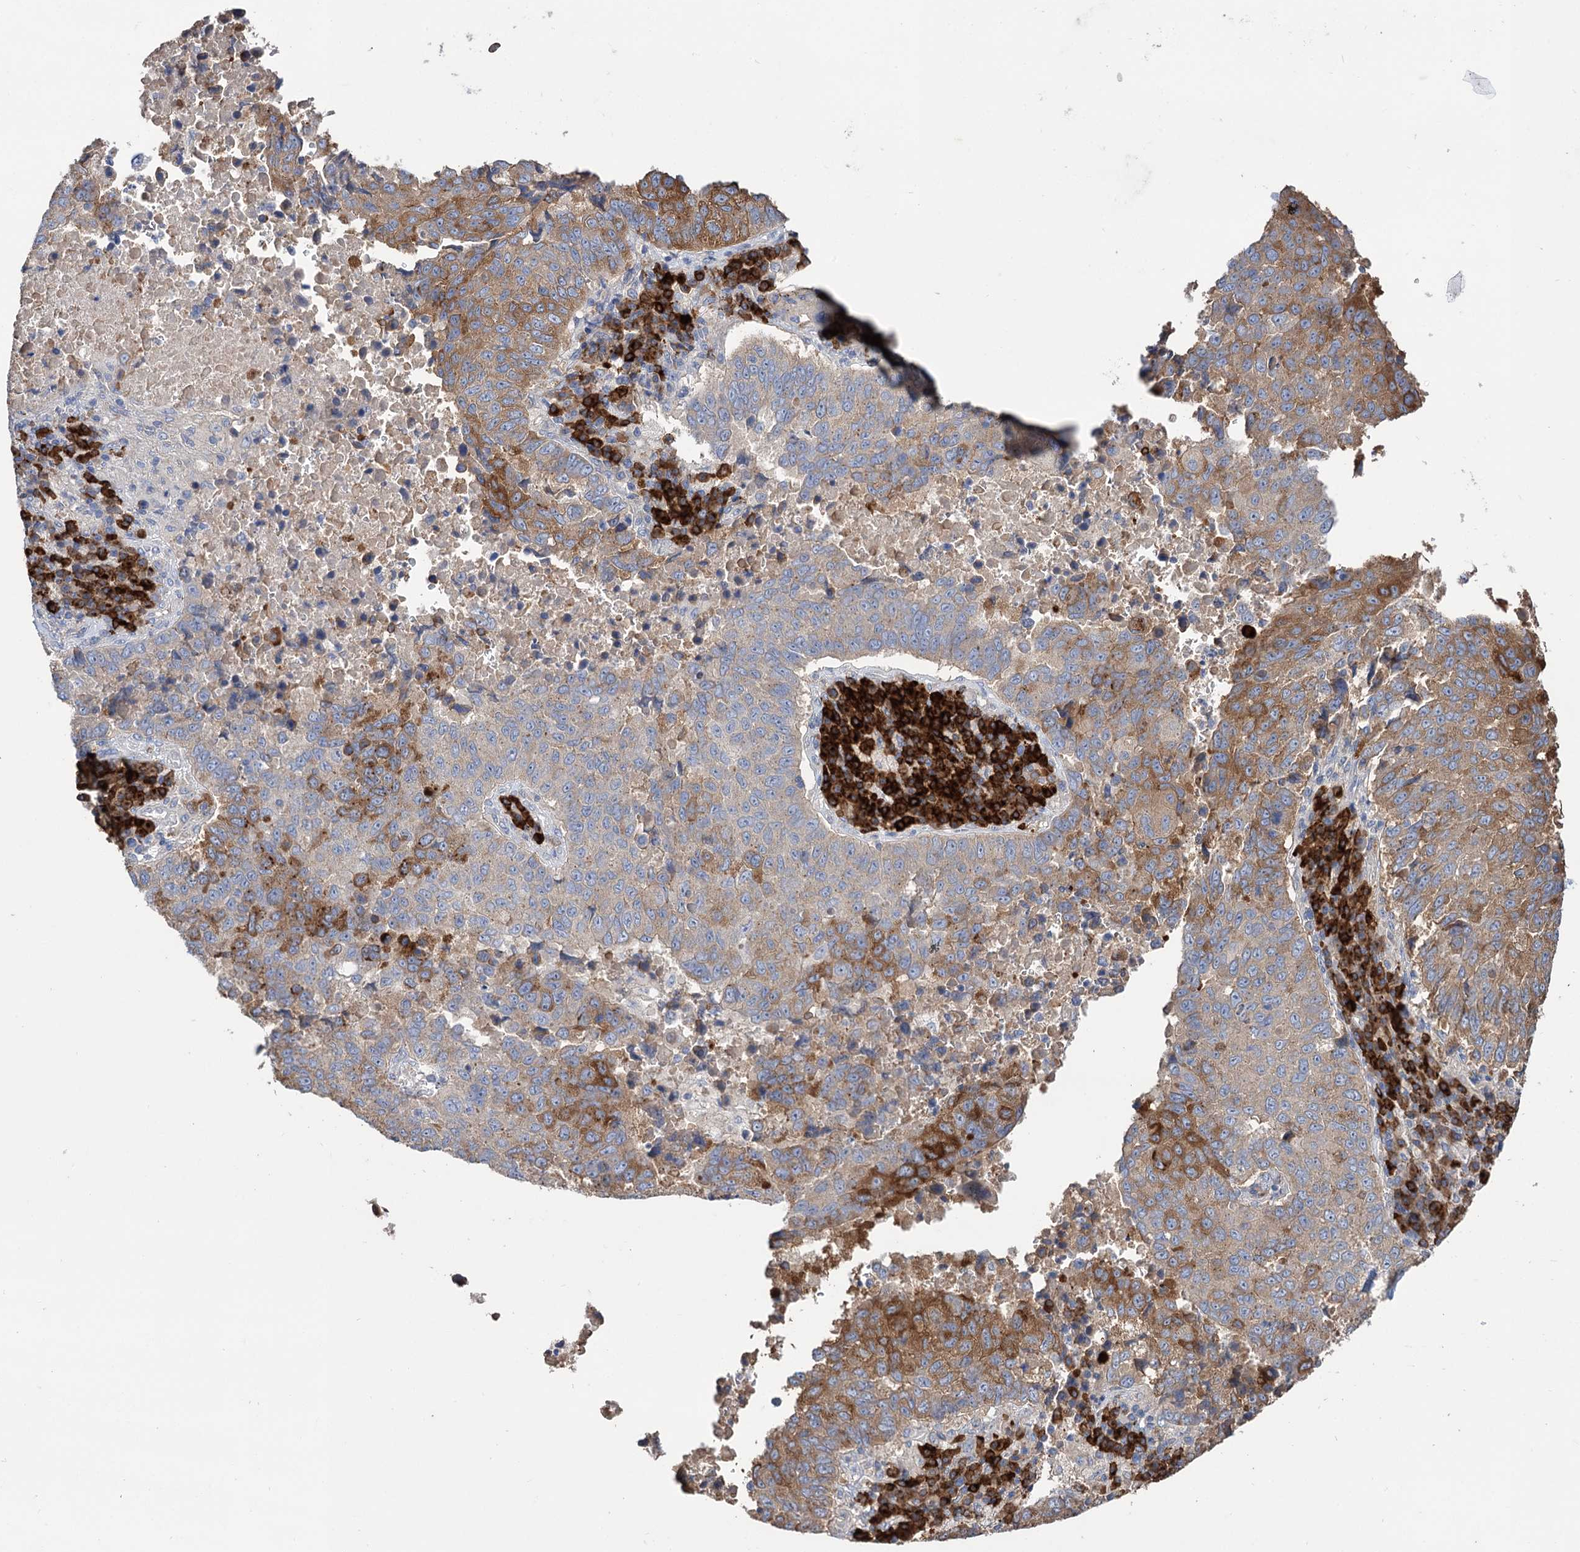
{"staining": {"intensity": "moderate", "quantity": "25%-75%", "location": "cytoplasmic/membranous"}, "tissue": "lung cancer", "cell_type": "Tumor cells", "image_type": "cancer", "snomed": [{"axis": "morphology", "description": "Squamous cell carcinoma, NOS"}, {"axis": "topography", "description": "Lung"}], "caption": "This is an image of IHC staining of squamous cell carcinoma (lung), which shows moderate positivity in the cytoplasmic/membranous of tumor cells.", "gene": "BBS4", "patient": {"sex": "male", "age": 73}}